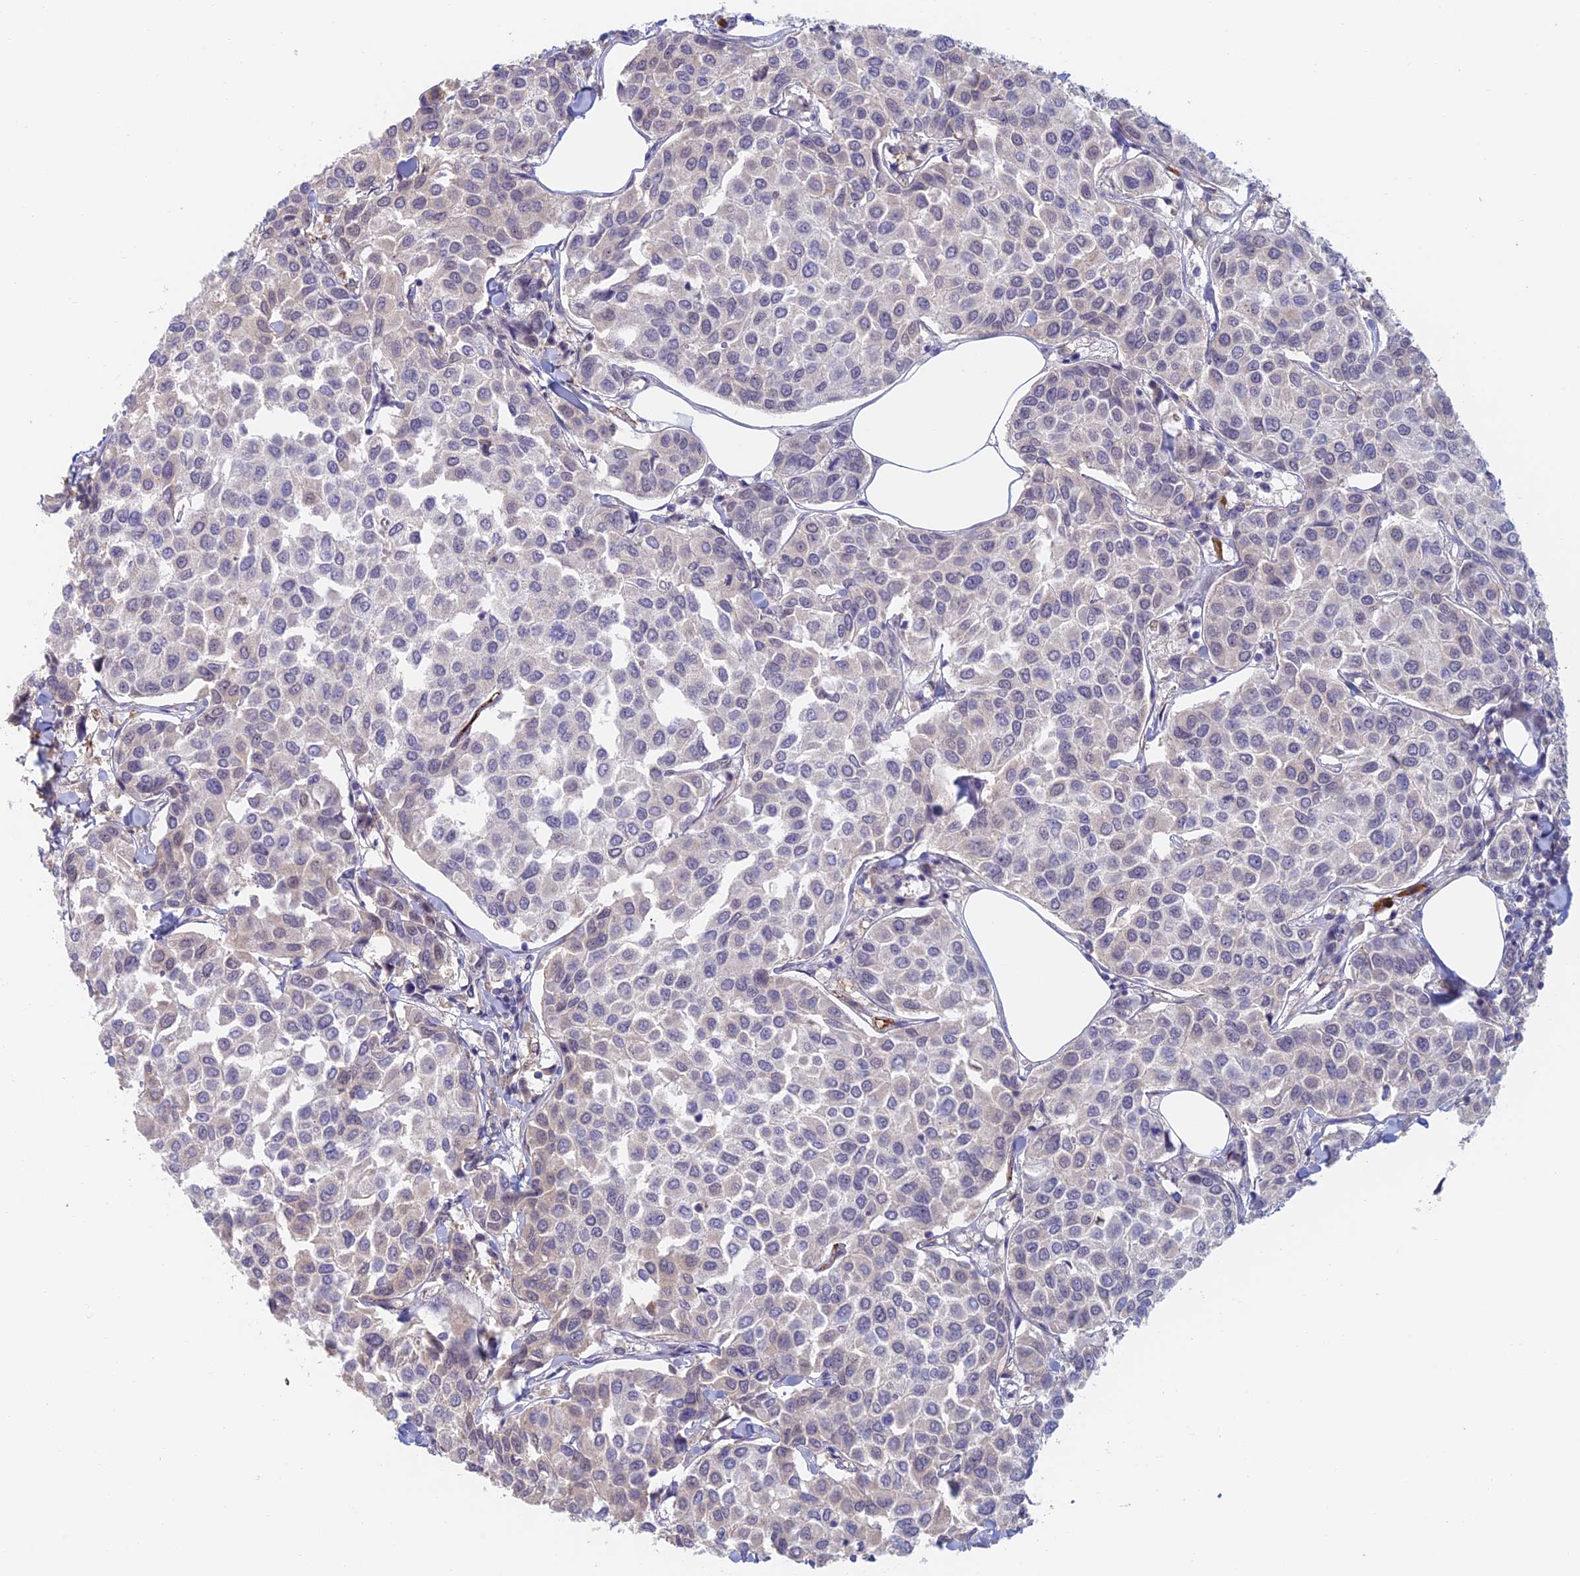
{"staining": {"intensity": "negative", "quantity": "none", "location": "none"}, "tissue": "breast cancer", "cell_type": "Tumor cells", "image_type": "cancer", "snomed": [{"axis": "morphology", "description": "Duct carcinoma"}, {"axis": "topography", "description": "Breast"}], "caption": "Tumor cells show no significant protein positivity in breast cancer (infiltrating ductal carcinoma).", "gene": "ZUP1", "patient": {"sex": "female", "age": 55}}